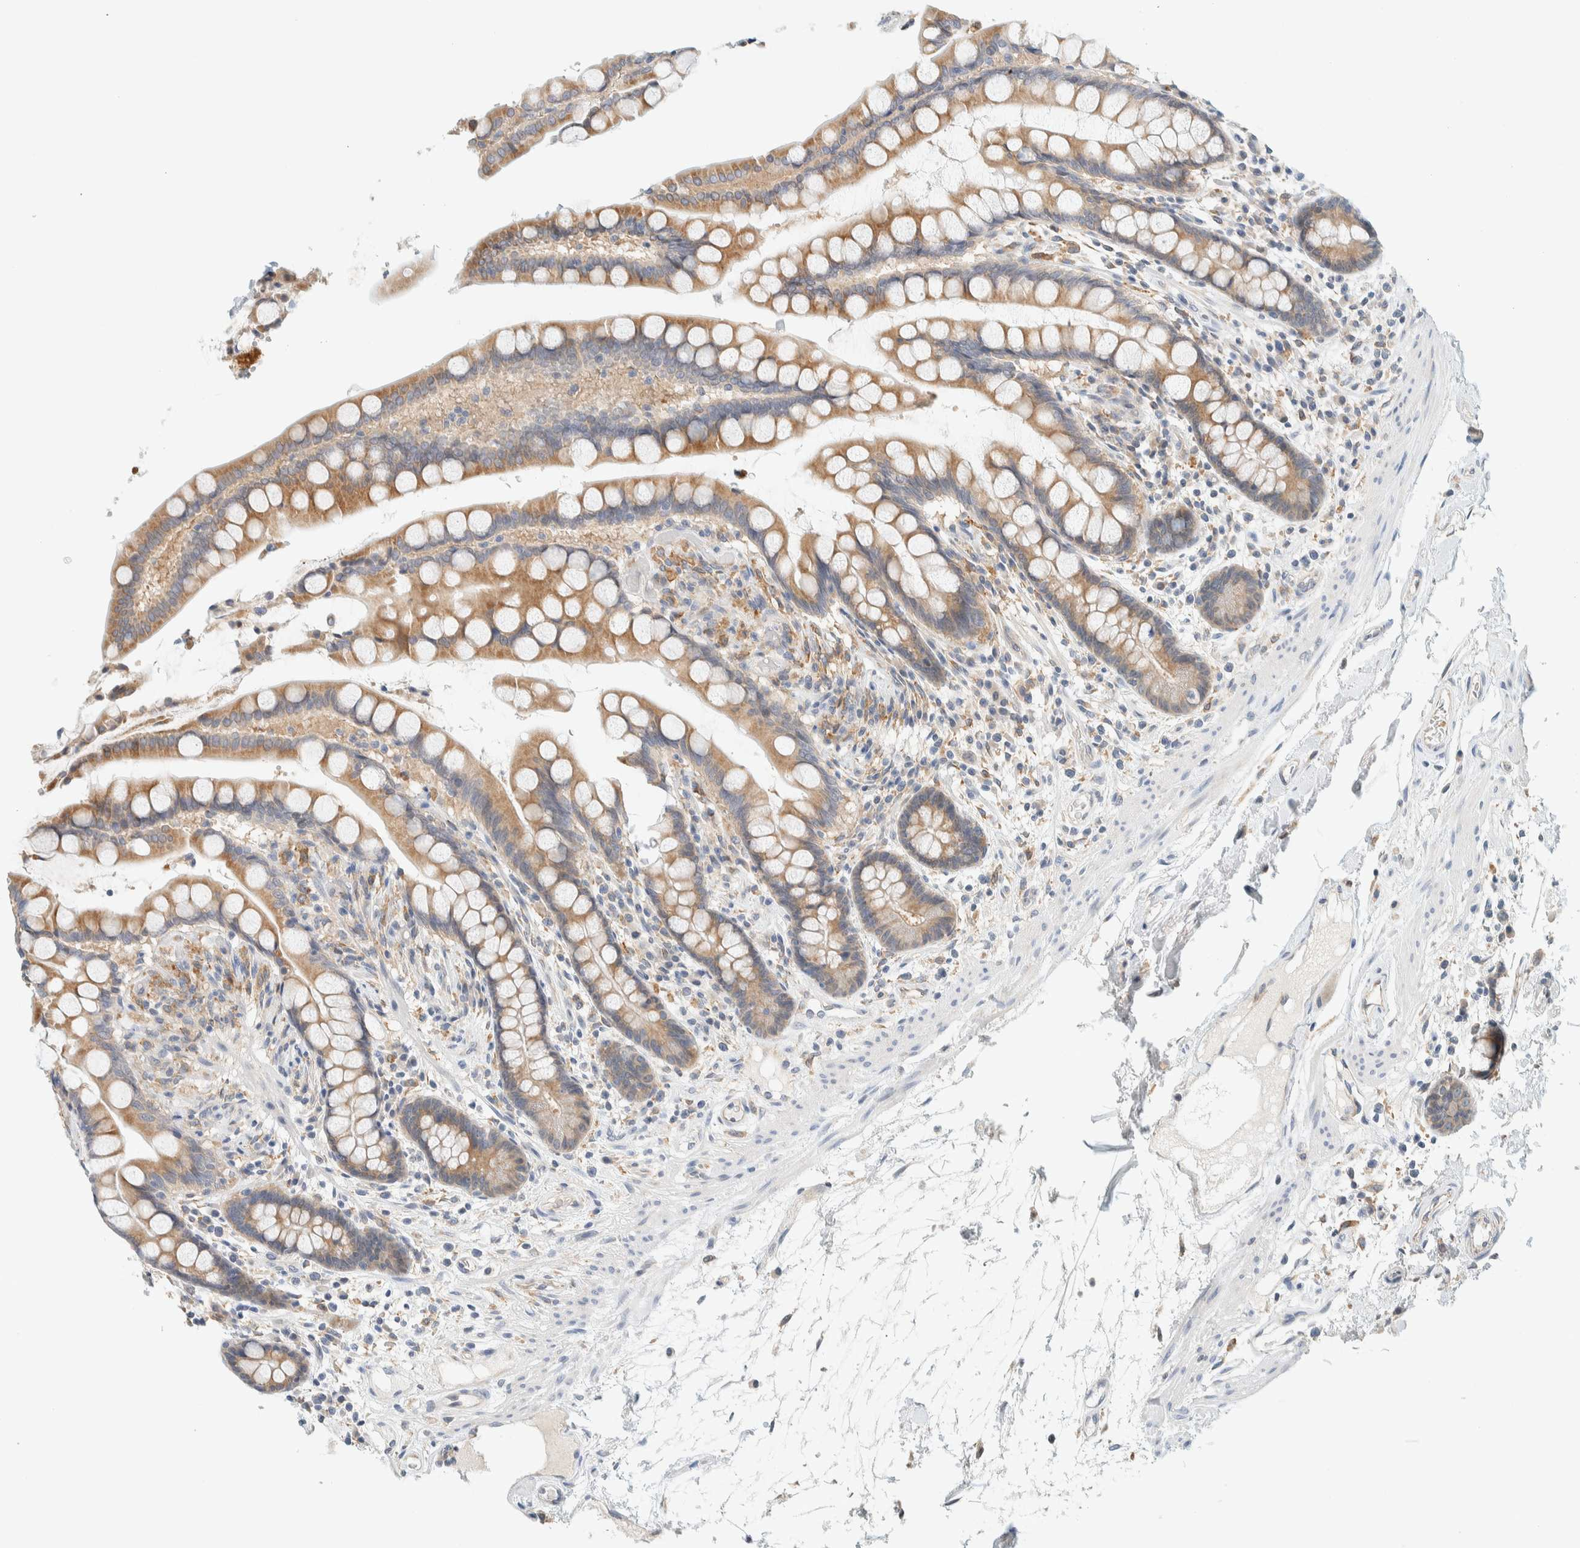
{"staining": {"intensity": "negative", "quantity": "none", "location": "none"}, "tissue": "colon", "cell_type": "Endothelial cells", "image_type": "normal", "snomed": [{"axis": "morphology", "description": "Normal tissue, NOS"}, {"axis": "topography", "description": "Colon"}], "caption": "Endothelial cells are negative for protein expression in benign human colon.", "gene": "SUMF2", "patient": {"sex": "male", "age": 73}}